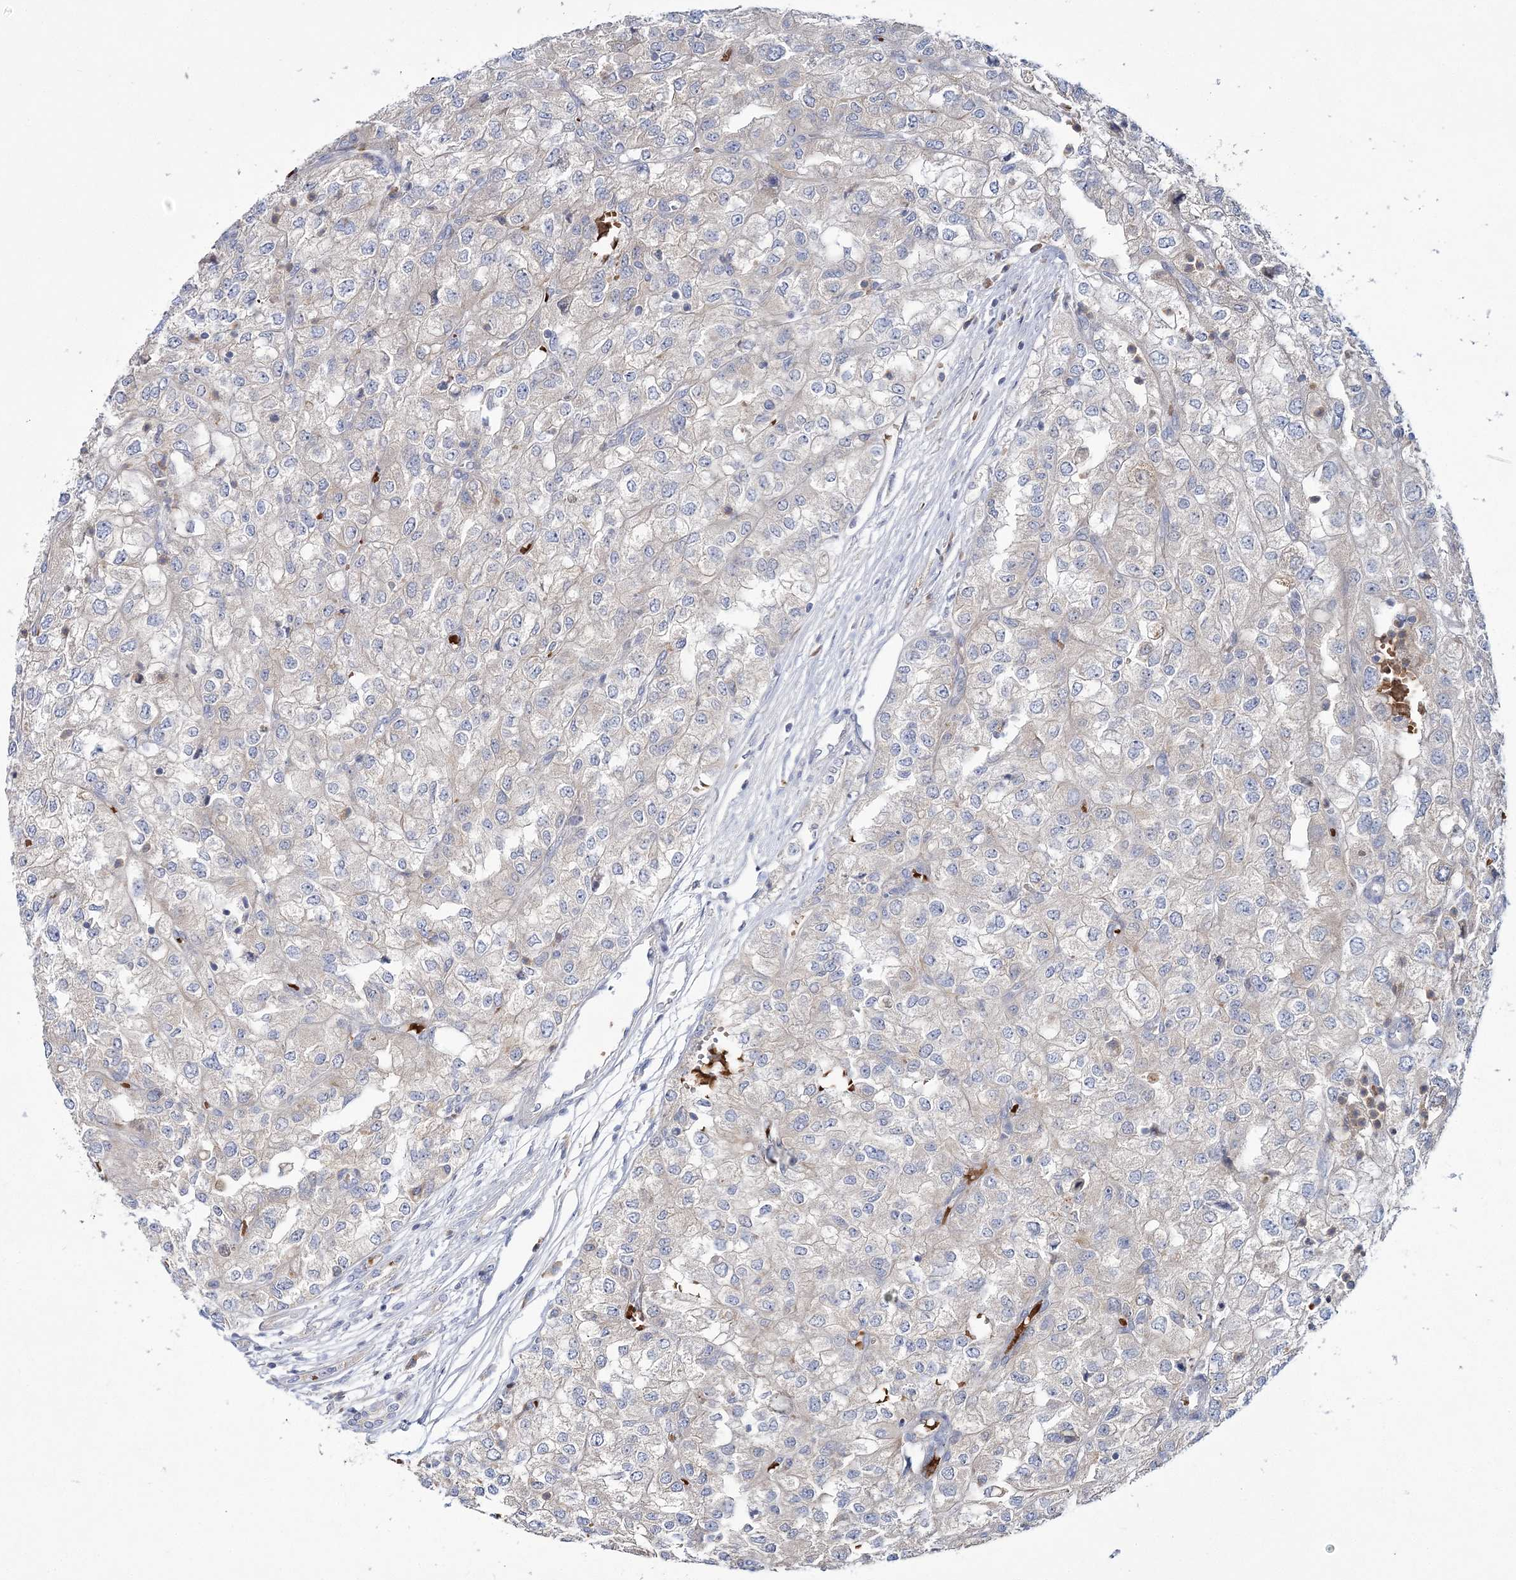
{"staining": {"intensity": "negative", "quantity": "none", "location": "none"}, "tissue": "renal cancer", "cell_type": "Tumor cells", "image_type": "cancer", "snomed": [{"axis": "morphology", "description": "Adenocarcinoma, NOS"}, {"axis": "topography", "description": "Kidney"}], "caption": "The photomicrograph shows no significant positivity in tumor cells of renal cancer.", "gene": "ATP11B", "patient": {"sex": "female", "age": 54}}